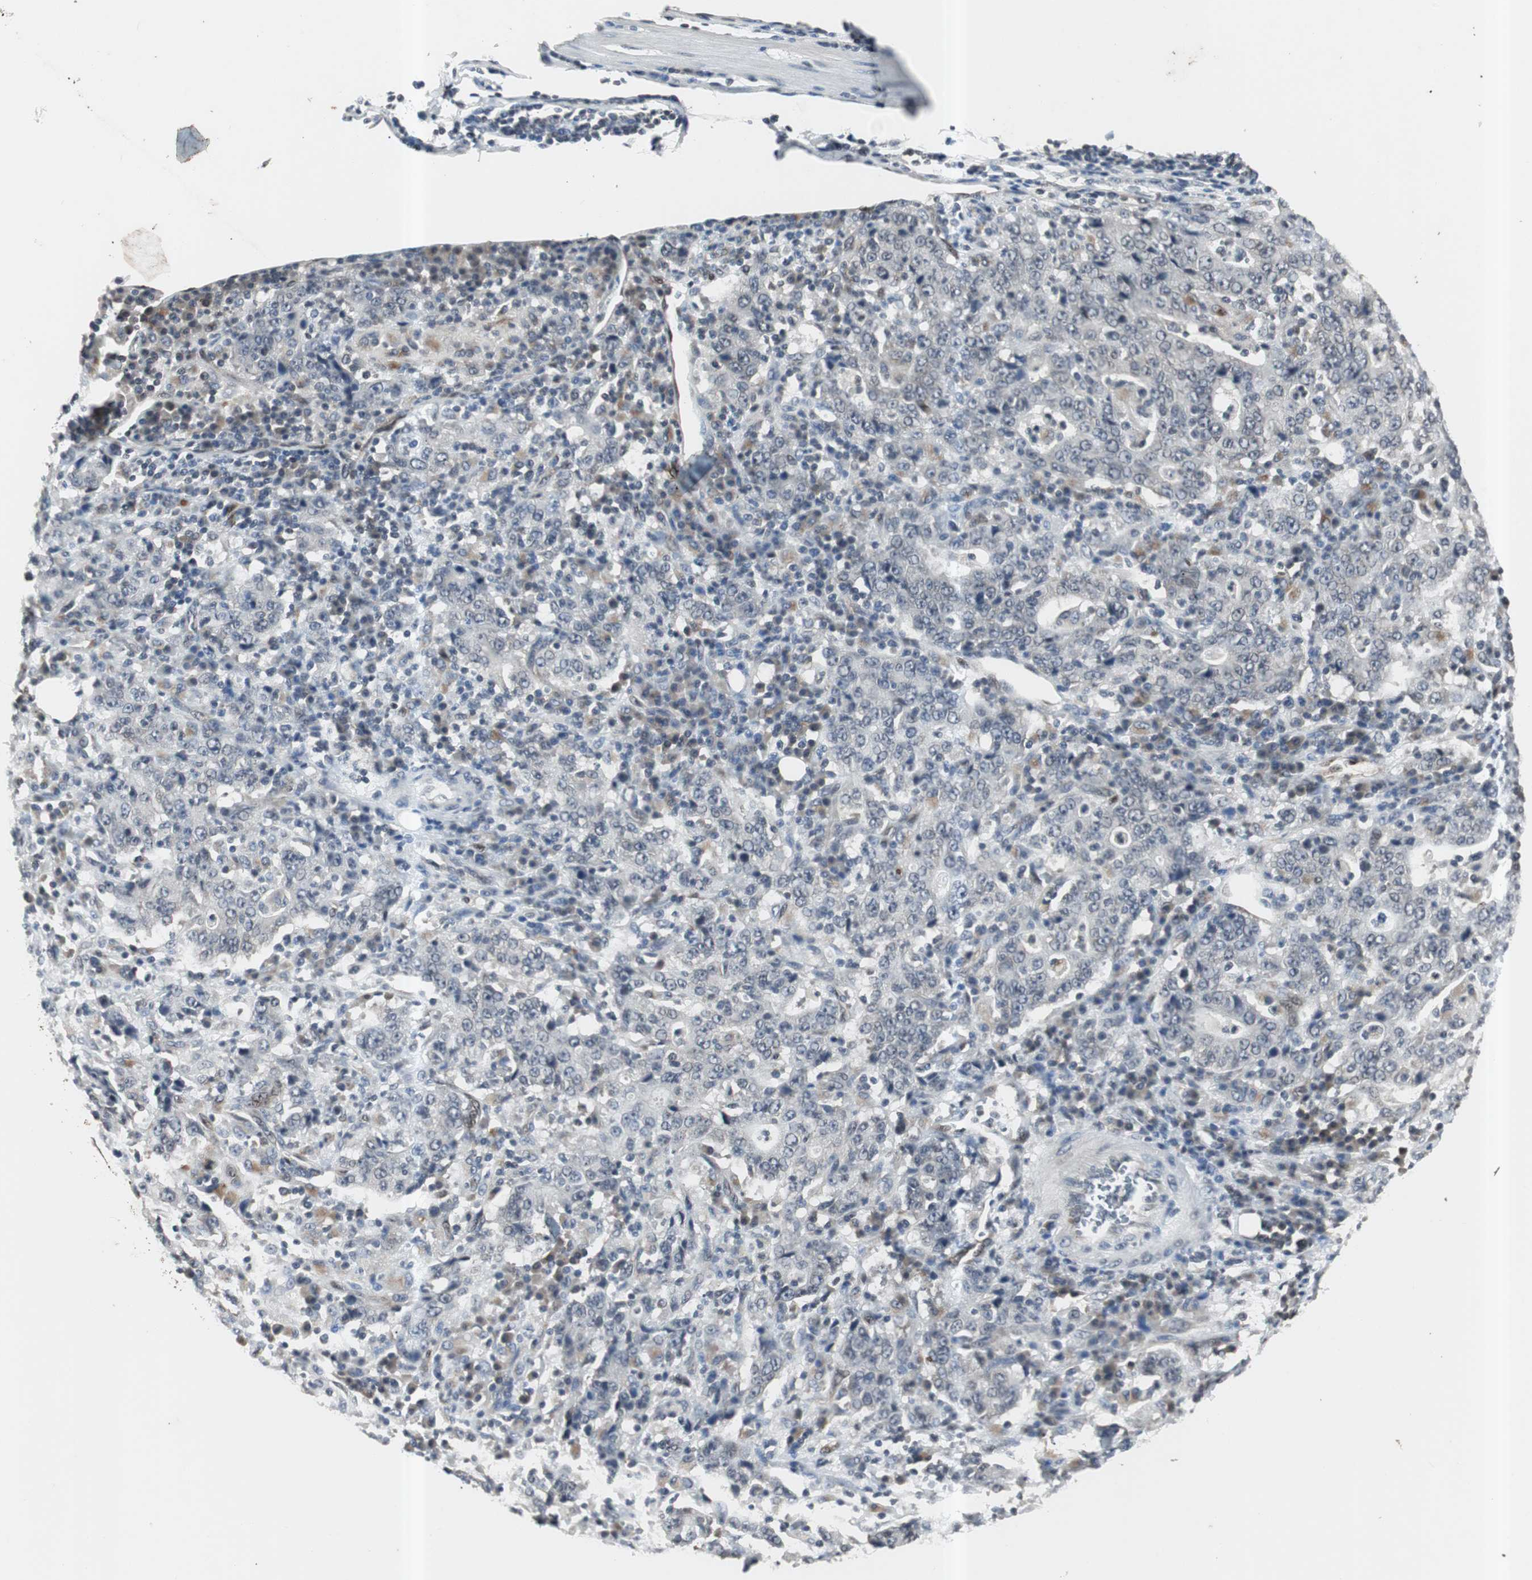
{"staining": {"intensity": "negative", "quantity": "none", "location": "none"}, "tissue": "stomach cancer", "cell_type": "Tumor cells", "image_type": "cancer", "snomed": [{"axis": "morphology", "description": "Normal tissue, NOS"}, {"axis": "morphology", "description": "Adenocarcinoma, NOS"}, {"axis": "topography", "description": "Stomach, upper"}, {"axis": "topography", "description": "Stomach"}], "caption": "This is an immunohistochemistry (IHC) micrograph of adenocarcinoma (stomach). There is no expression in tumor cells.", "gene": "SMAD1", "patient": {"sex": "male", "age": 59}}